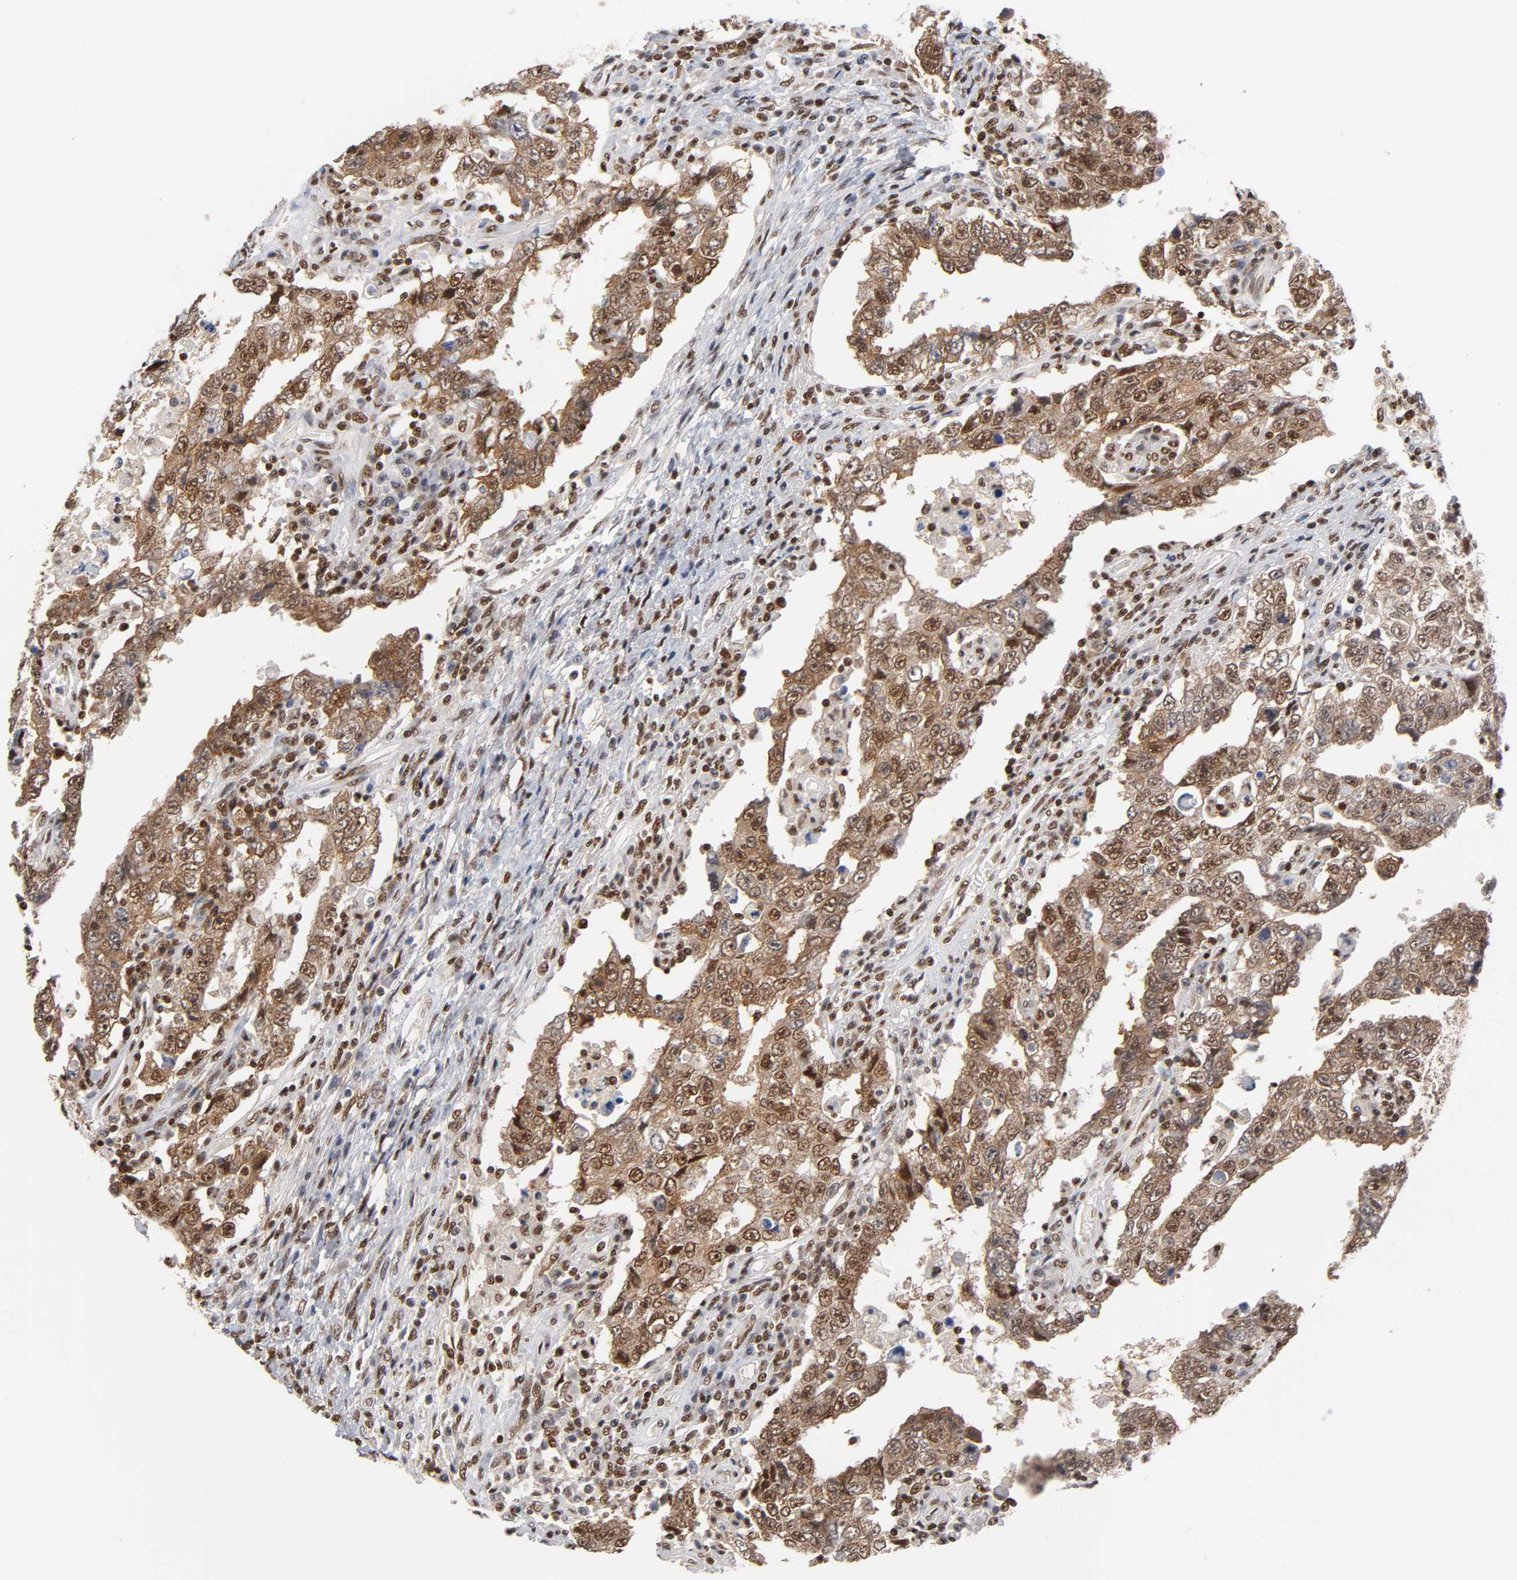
{"staining": {"intensity": "strong", "quantity": ">75%", "location": "cytoplasmic/membranous,nuclear"}, "tissue": "testis cancer", "cell_type": "Tumor cells", "image_type": "cancer", "snomed": [{"axis": "morphology", "description": "Carcinoma, Embryonal, NOS"}, {"axis": "topography", "description": "Testis"}], "caption": "Embryonal carcinoma (testis) tissue displays strong cytoplasmic/membranous and nuclear positivity in approximately >75% of tumor cells", "gene": "ILKAP", "patient": {"sex": "male", "age": 26}}